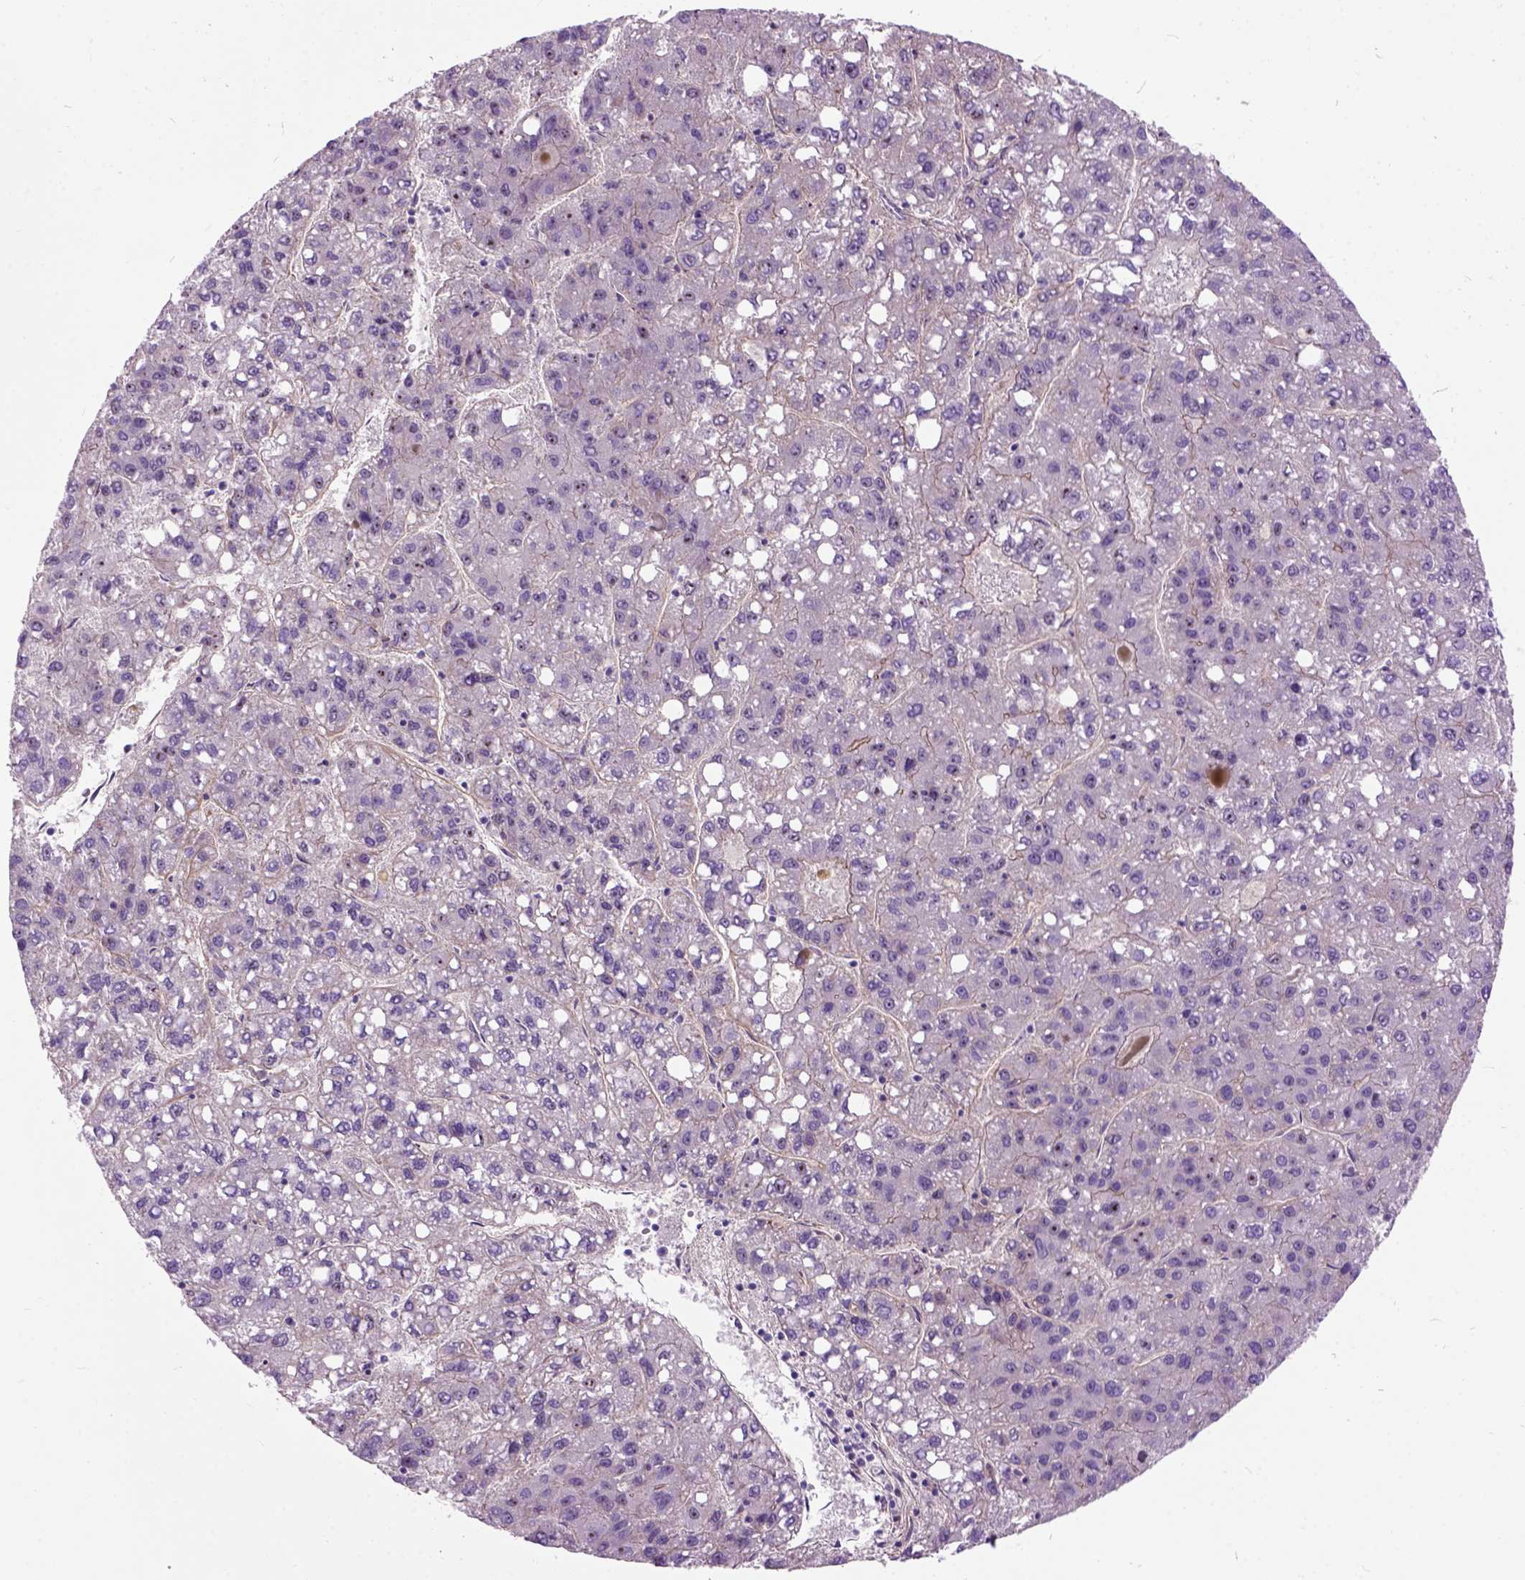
{"staining": {"intensity": "negative", "quantity": "none", "location": "none"}, "tissue": "liver cancer", "cell_type": "Tumor cells", "image_type": "cancer", "snomed": [{"axis": "morphology", "description": "Carcinoma, Hepatocellular, NOS"}, {"axis": "topography", "description": "Liver"}], "caption": "IHC of liver cancer shows no expression in tumor cells.", "gene": "MAPT", "patient": {"sex": "female", "age": 82}}